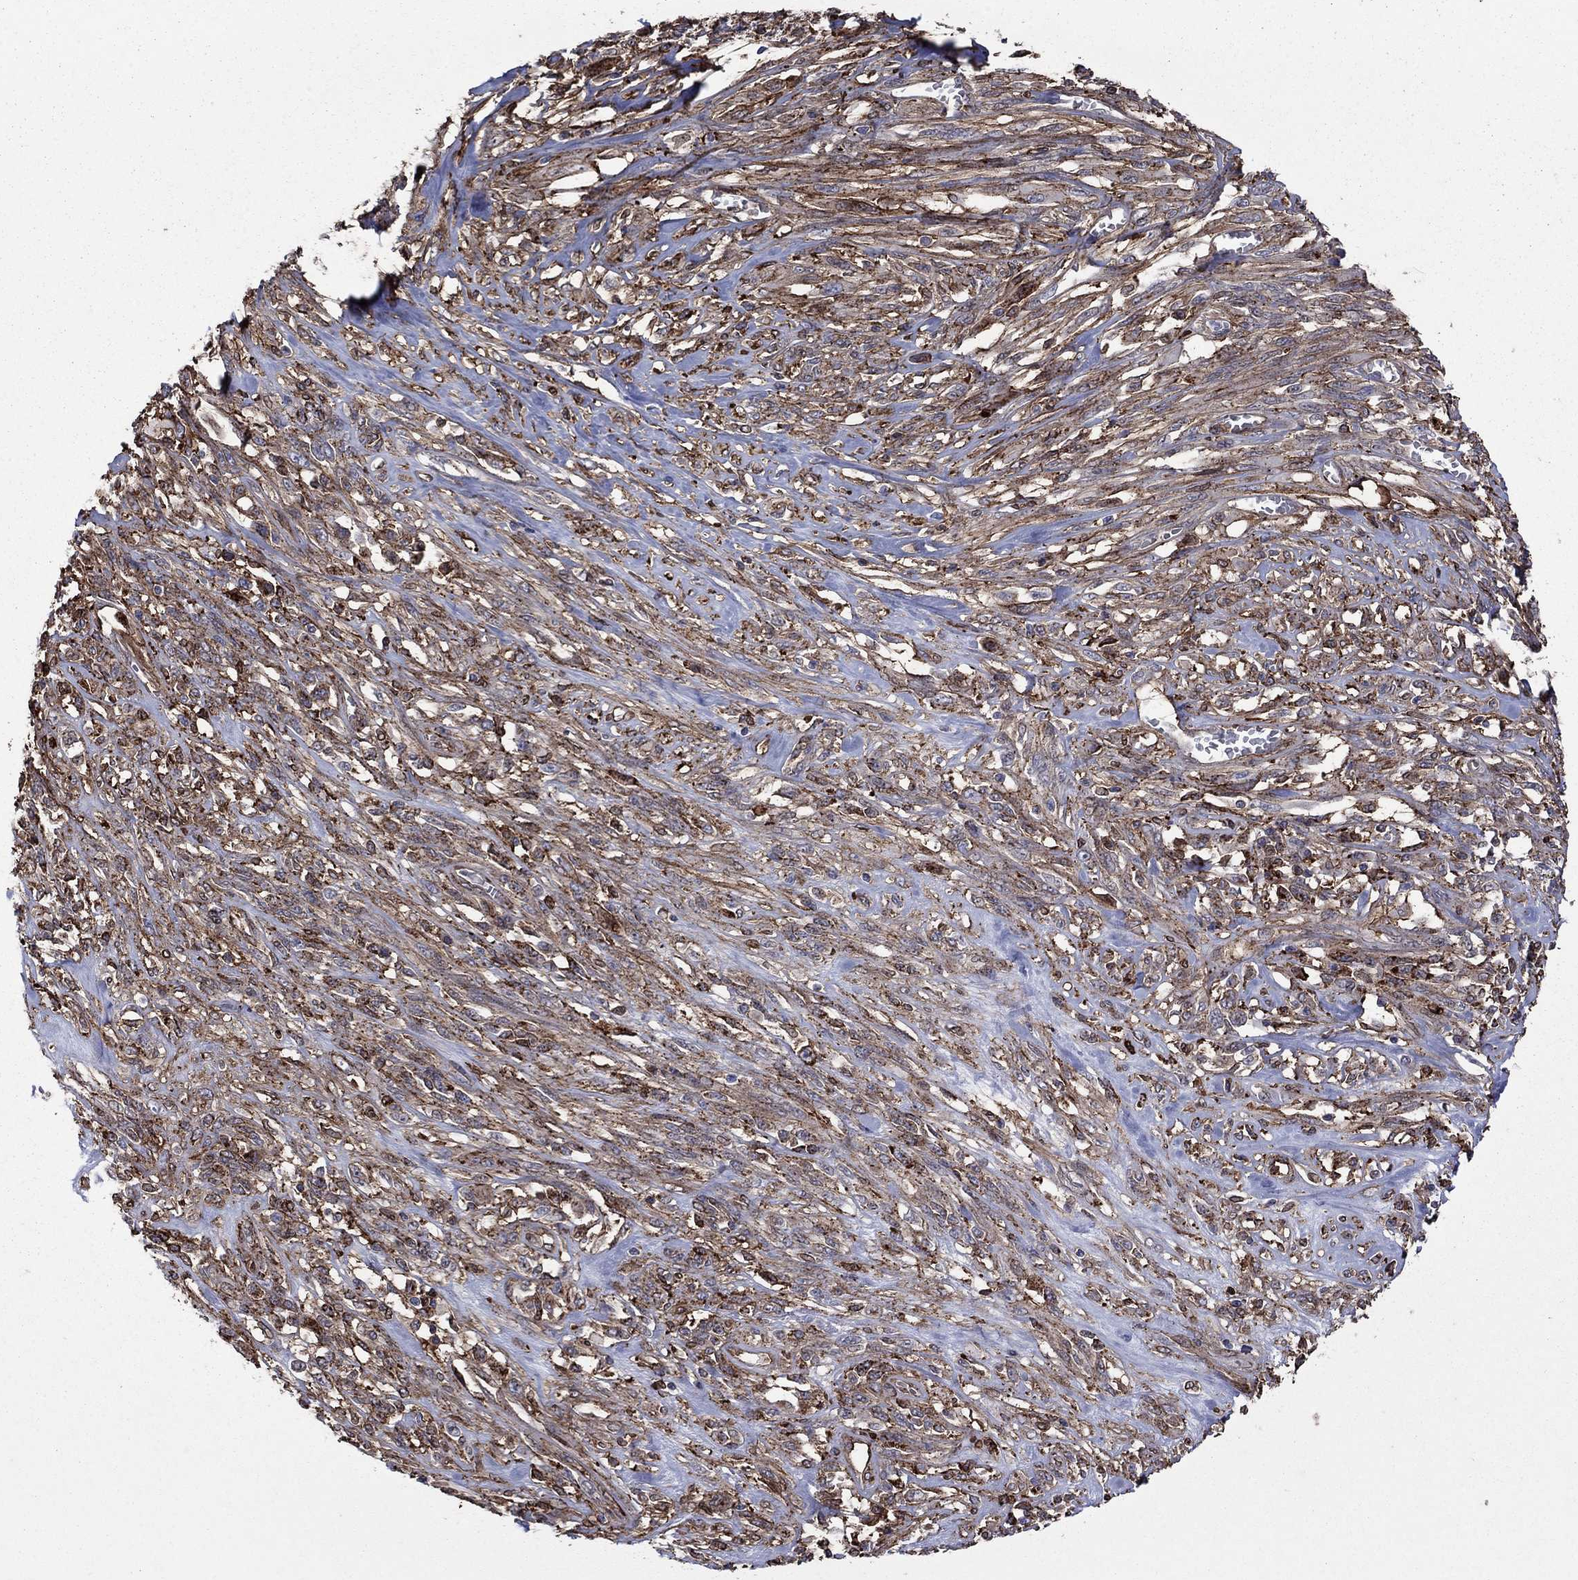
{"staining": {"intensity": "moderate", "quantity": "25%-75%", "location": "cytoplasmic/membranous"}, "tissue": "melanoma", "cell_type": "Tumor cells", "image_type": "cancer", "snomed": [{"axis": "morphology", "description": "Malignant melanoma, NOS"}, {"axis": "topography", "description": "Skin"}], "caption": "Immunohistochemistry (IHC) photomicrograph of neoplastic tissue: melanoma stained using immunohistochemistry displays medium levels of moderate protein expression localized specifically in the cytoplasmic/membranous of tumor cells, appearing as a cytoplasmic/membranous brown color.", "gene": "PLAU", "patient": {"sex": "female", "age": 91}}